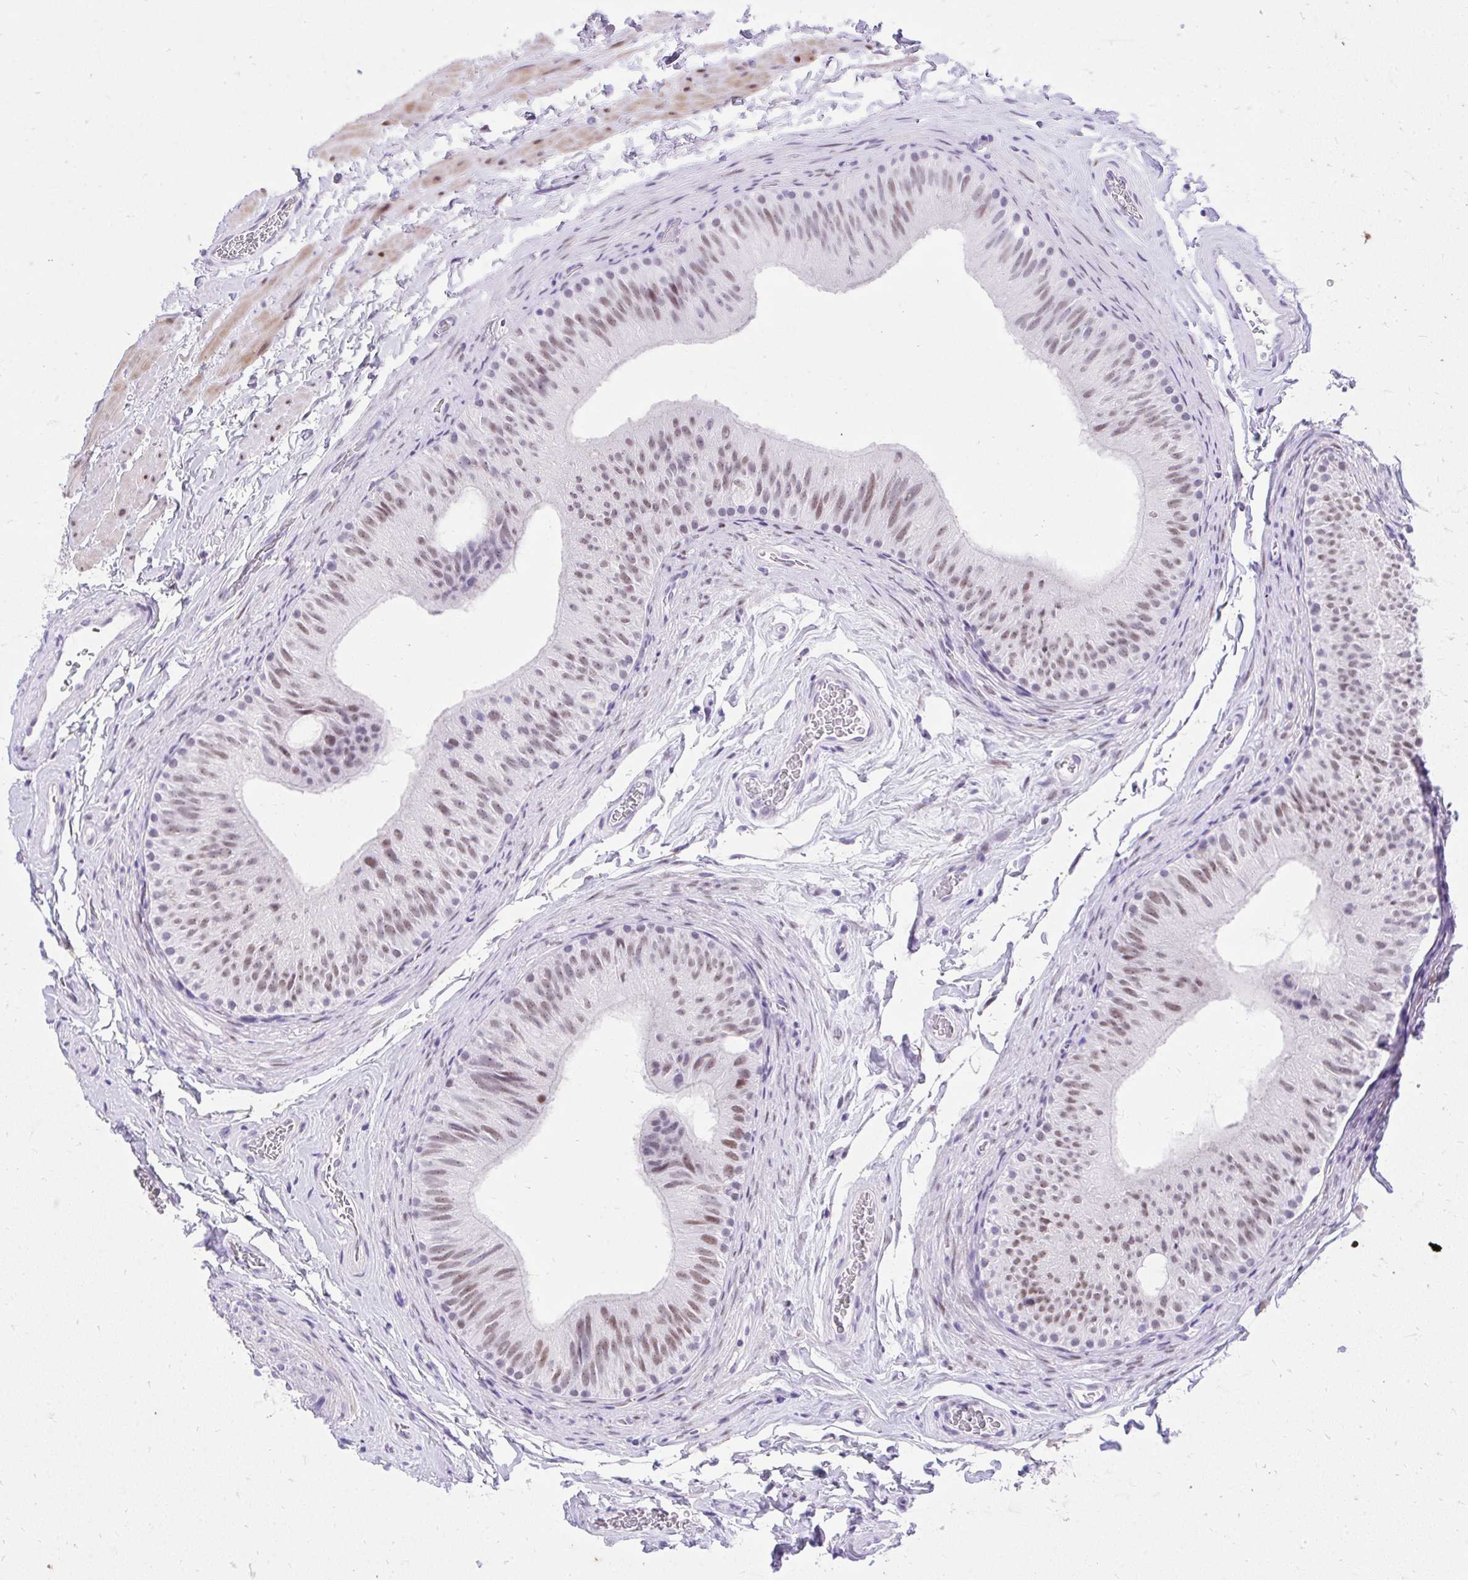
{"staining": {"intensity": "moderate", "quantity": ">75%", "location": "nuclear"}, "tissue": "epididymis", "cell_type": "Glandular cells", "image_type": "normal", "snomed": [{"axis": "morphology", "description": "Normal tissue, NOS"}, {"axis": "topography", "description": "Epididymis, spermatic cord, NOS"}, {"axis": "topography", "description": "Epididymis"}], "caption": "A histopathology image showing moderate nuclear expression in about >75% of glandular cells in benign epididymis, as visualized by brown immunohistochemical staining.", "gene": "KLK1", "patient": {"sex": "male", "age": 31}}